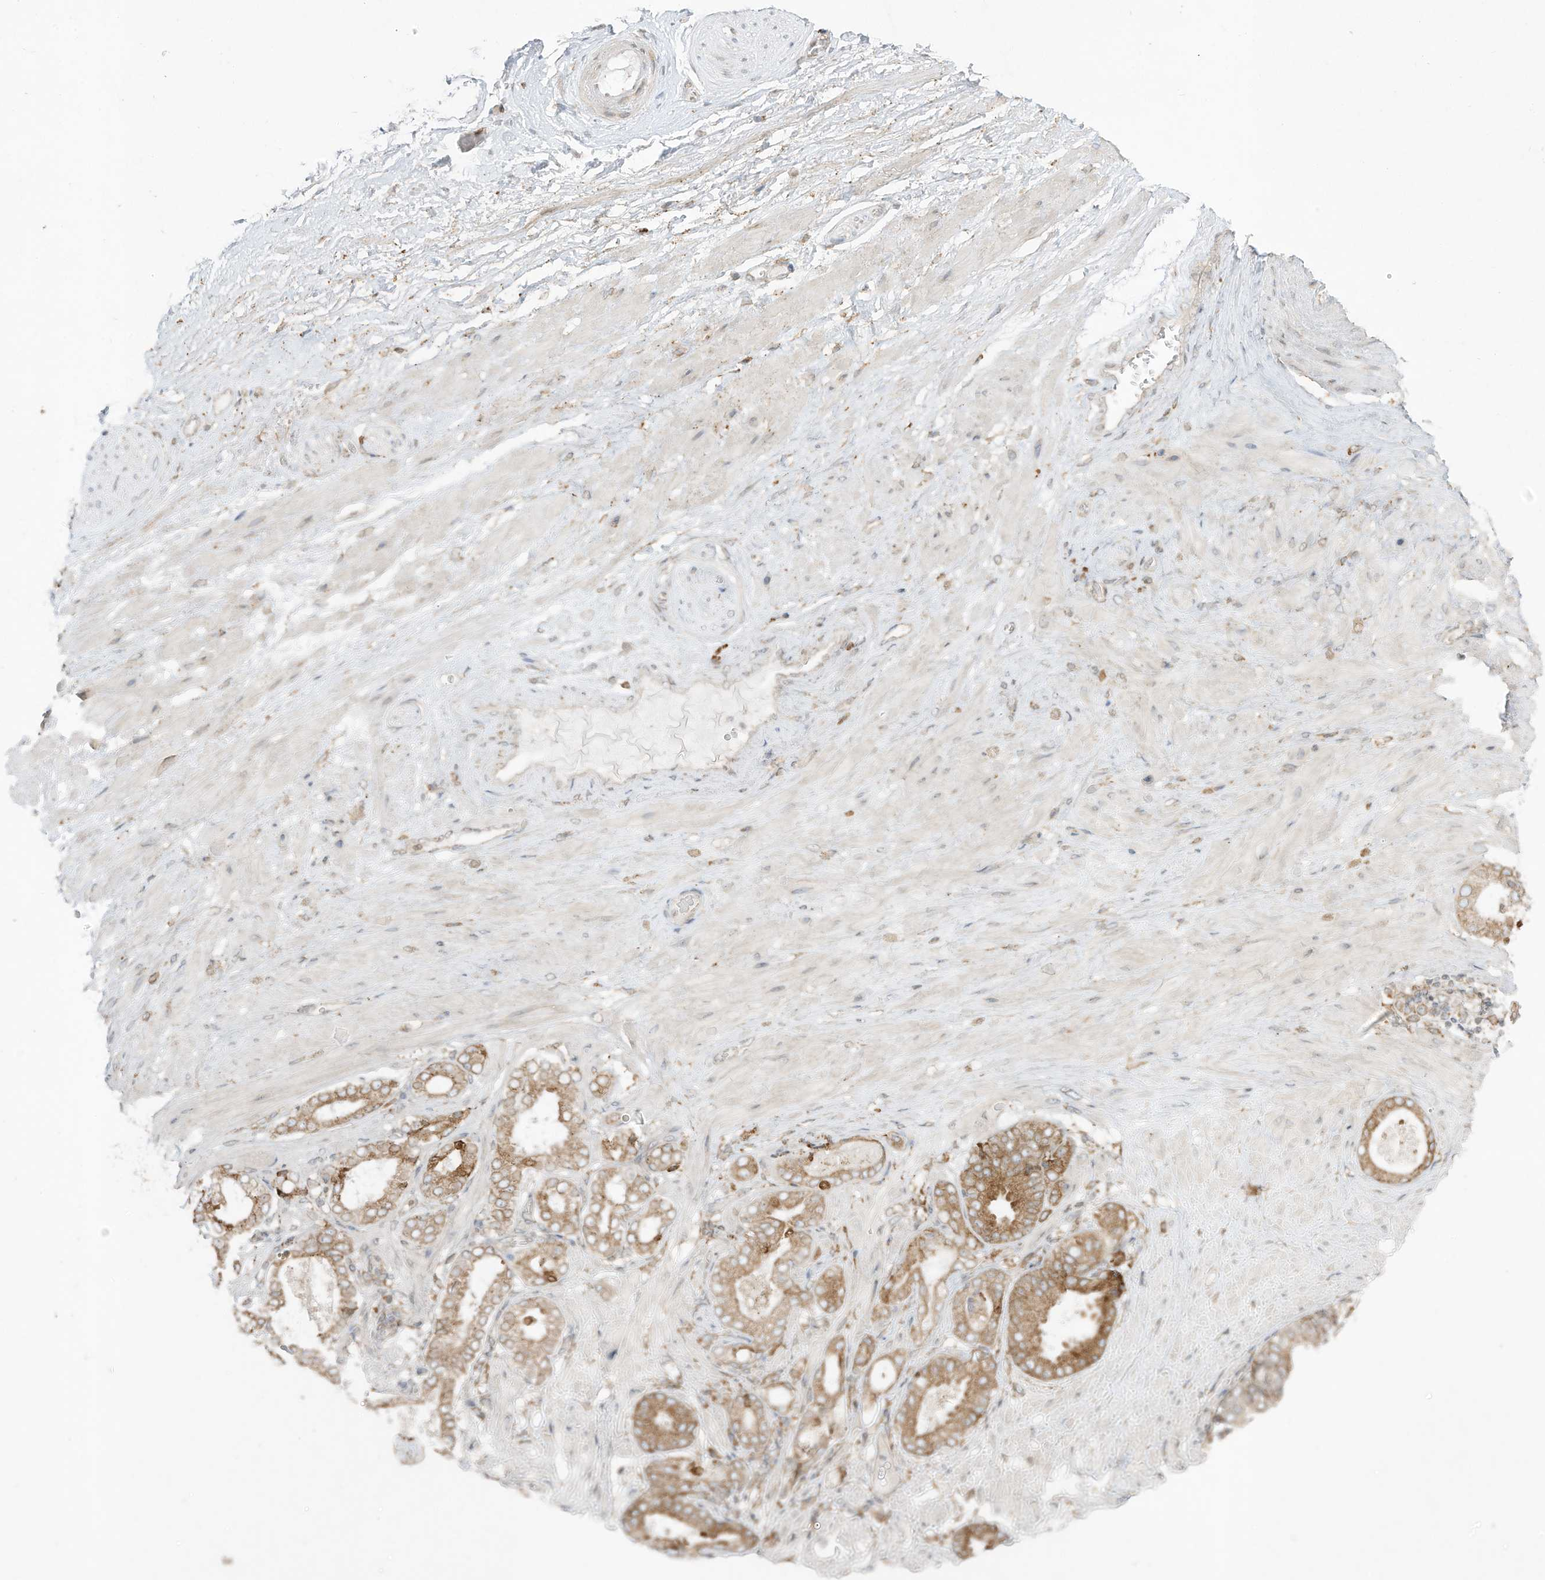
{"staining": {"intensity": "moderate", "quantity": "25%-75%", "location": "cytoplasmic/membranous"}, "tissue": "adipose tissue", "cell_type": "Adipocytes", "image_type": "normal", "snomed": [{"axis": "morphology", "description": "Normal tissue, NOS"}, {"axis": "morphology", "description": "Adenocarcinoma, Low grade"}, {"axis": "topography", "description": "Prostate"}, {"axis": "topography", "description": "Peripheral nerve tissue"}], "caption": "Immunohistochemical staining of unremarkable adipose tissue reveals medium levels of moderate cytoplasmic/membranous staining in approximately 25%-75% of adipocytes.", "gene": "PTK6", "patient": {"sex": "male", "age": 63}}